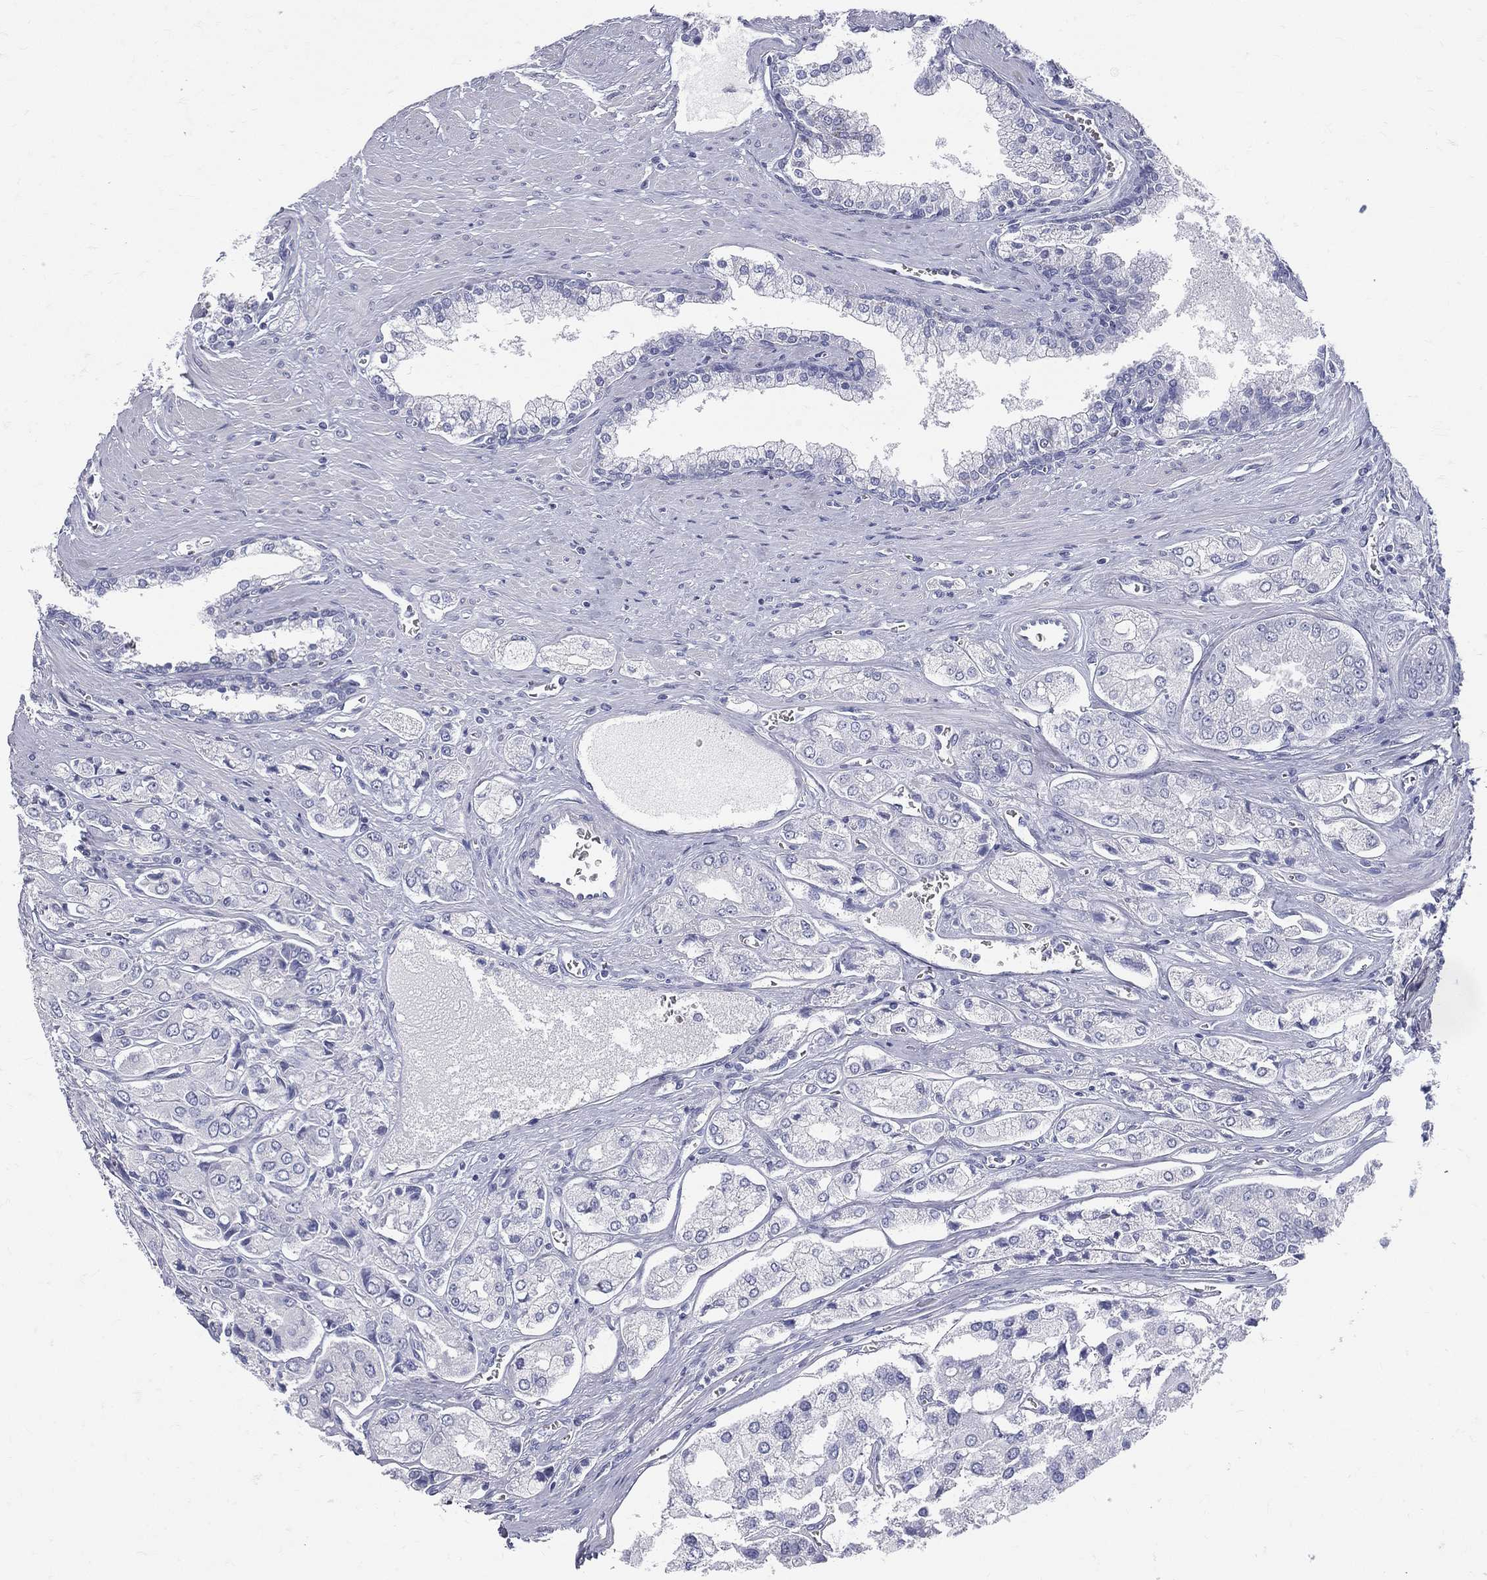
{"staining": {"intensity": "negative", "quantity": "none", "location": "none"}, "tissue": "prostate cancer", "cell_type": "Tumor cells", "image_type": "cancer", "snomed": [{"axis": "morphology", "description": "Adenocarcinoma, NOS"}, {"axis": "topography", "description": "Prostate and seminal vesicle, NOS"}, {"axis": "topography", "description": "Prostate"}], "caption": "Prostate cancer was stained to show a protein in brown. There is no significant staining in tumor cells.", "gene": "ETNPPL", "patient": {"sex": "male", "age": 67}}